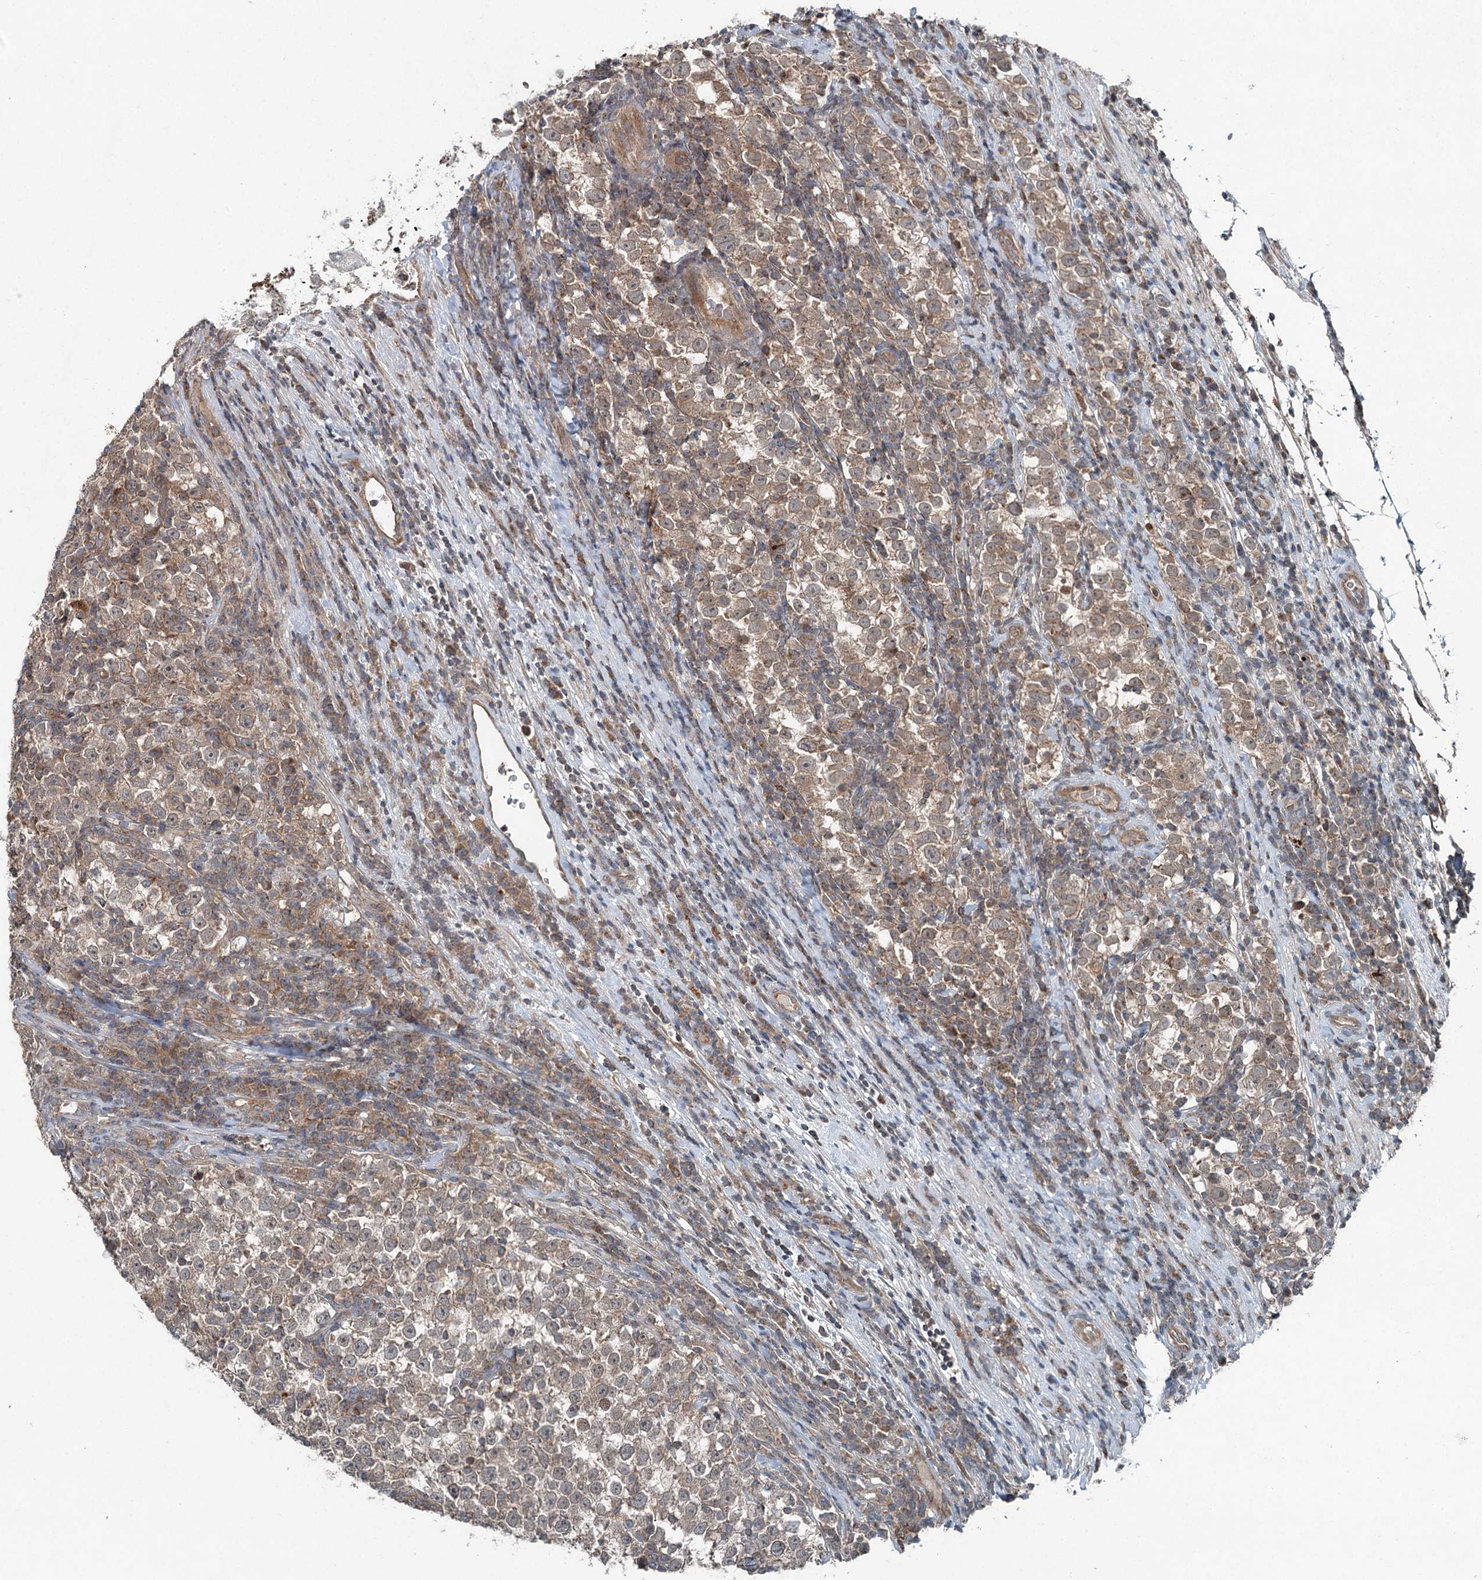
{"staining": {"intensity": "weak", "quantity": ">75%", "location": "cytoplasmic/membranous"}, "tissue": "testis cancer", "cell_type": "Tumor cells", "image_type": "cancer", "snomed": [{"axis": "morphology", "description": "Normal tissue, NOS"}, {"axis": "morphology", "description": "Seminoma, NOS"}, {"axis": "topography", "description": "Testis"}], "caption": "Weak cytoplasmic/membranous positivity is seen in approximately >75% of tumor cells in testis cancer.", "gene": "SKIC3", "patient": {"sex": "male", "age": 43}}